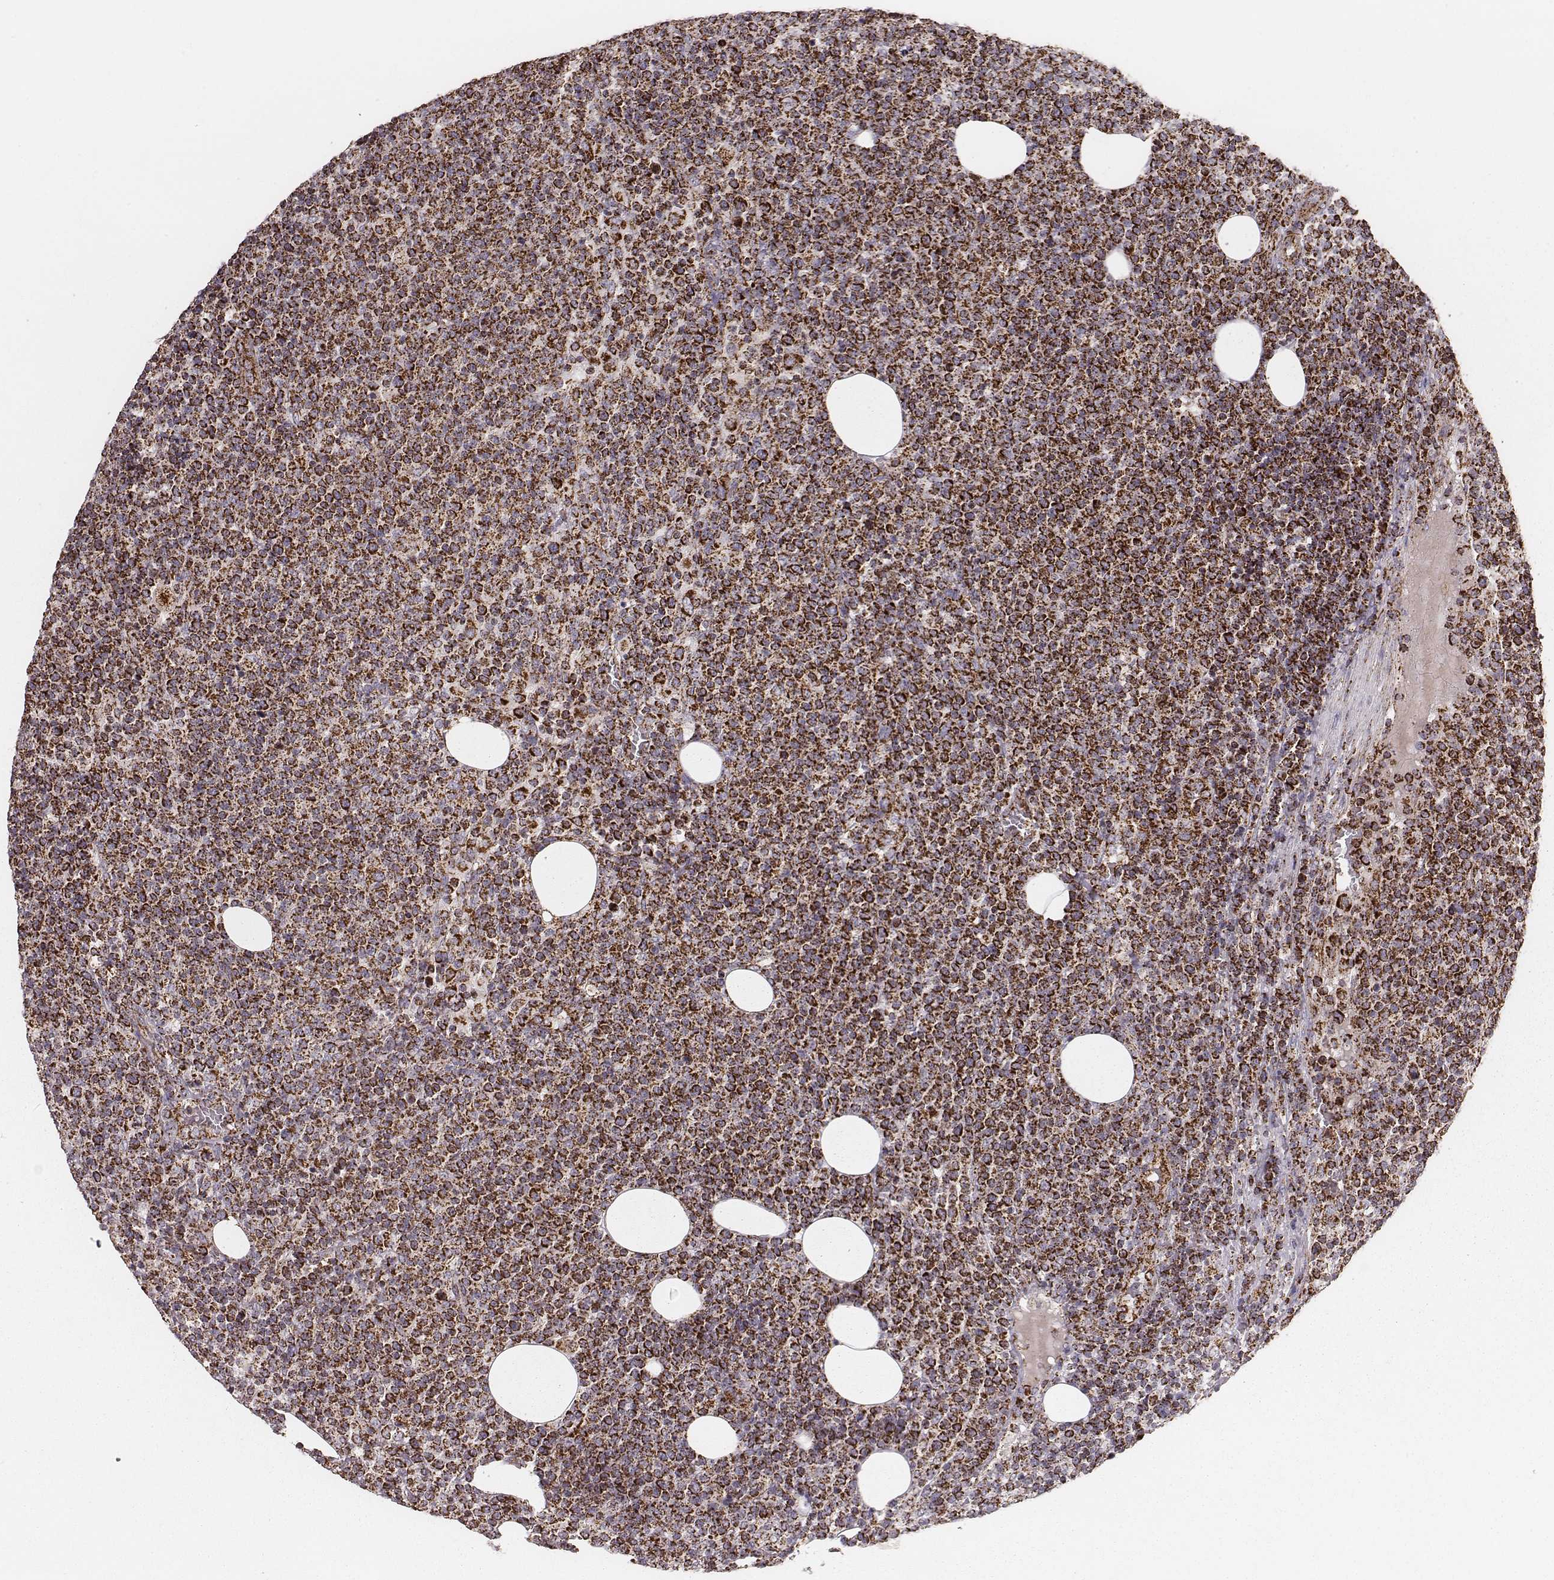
{"staining": {"intensity": "strong", "quantity": ">75%", "location": "cytoplasmic/membranous"}, "tissue": "lymphoma", "cell_type": "Tumor cells", "image_type": "cancer", "snomed": [{"axis": "morphology", "description": "Malignant lymphoma, non-Hodgkin's type, High grade"}, {"axis": "topography", "description": "Lymph node"}], "caption": "Human malignant lymphoma, non-Hodgkin's type (high-grade) stained for a protein (brown) shows strong cytoplasmic/membranous positive expression in about >75% of tumor cells.", "gene": "TUFM", "patient": {"sex": "male", "age": 61}}